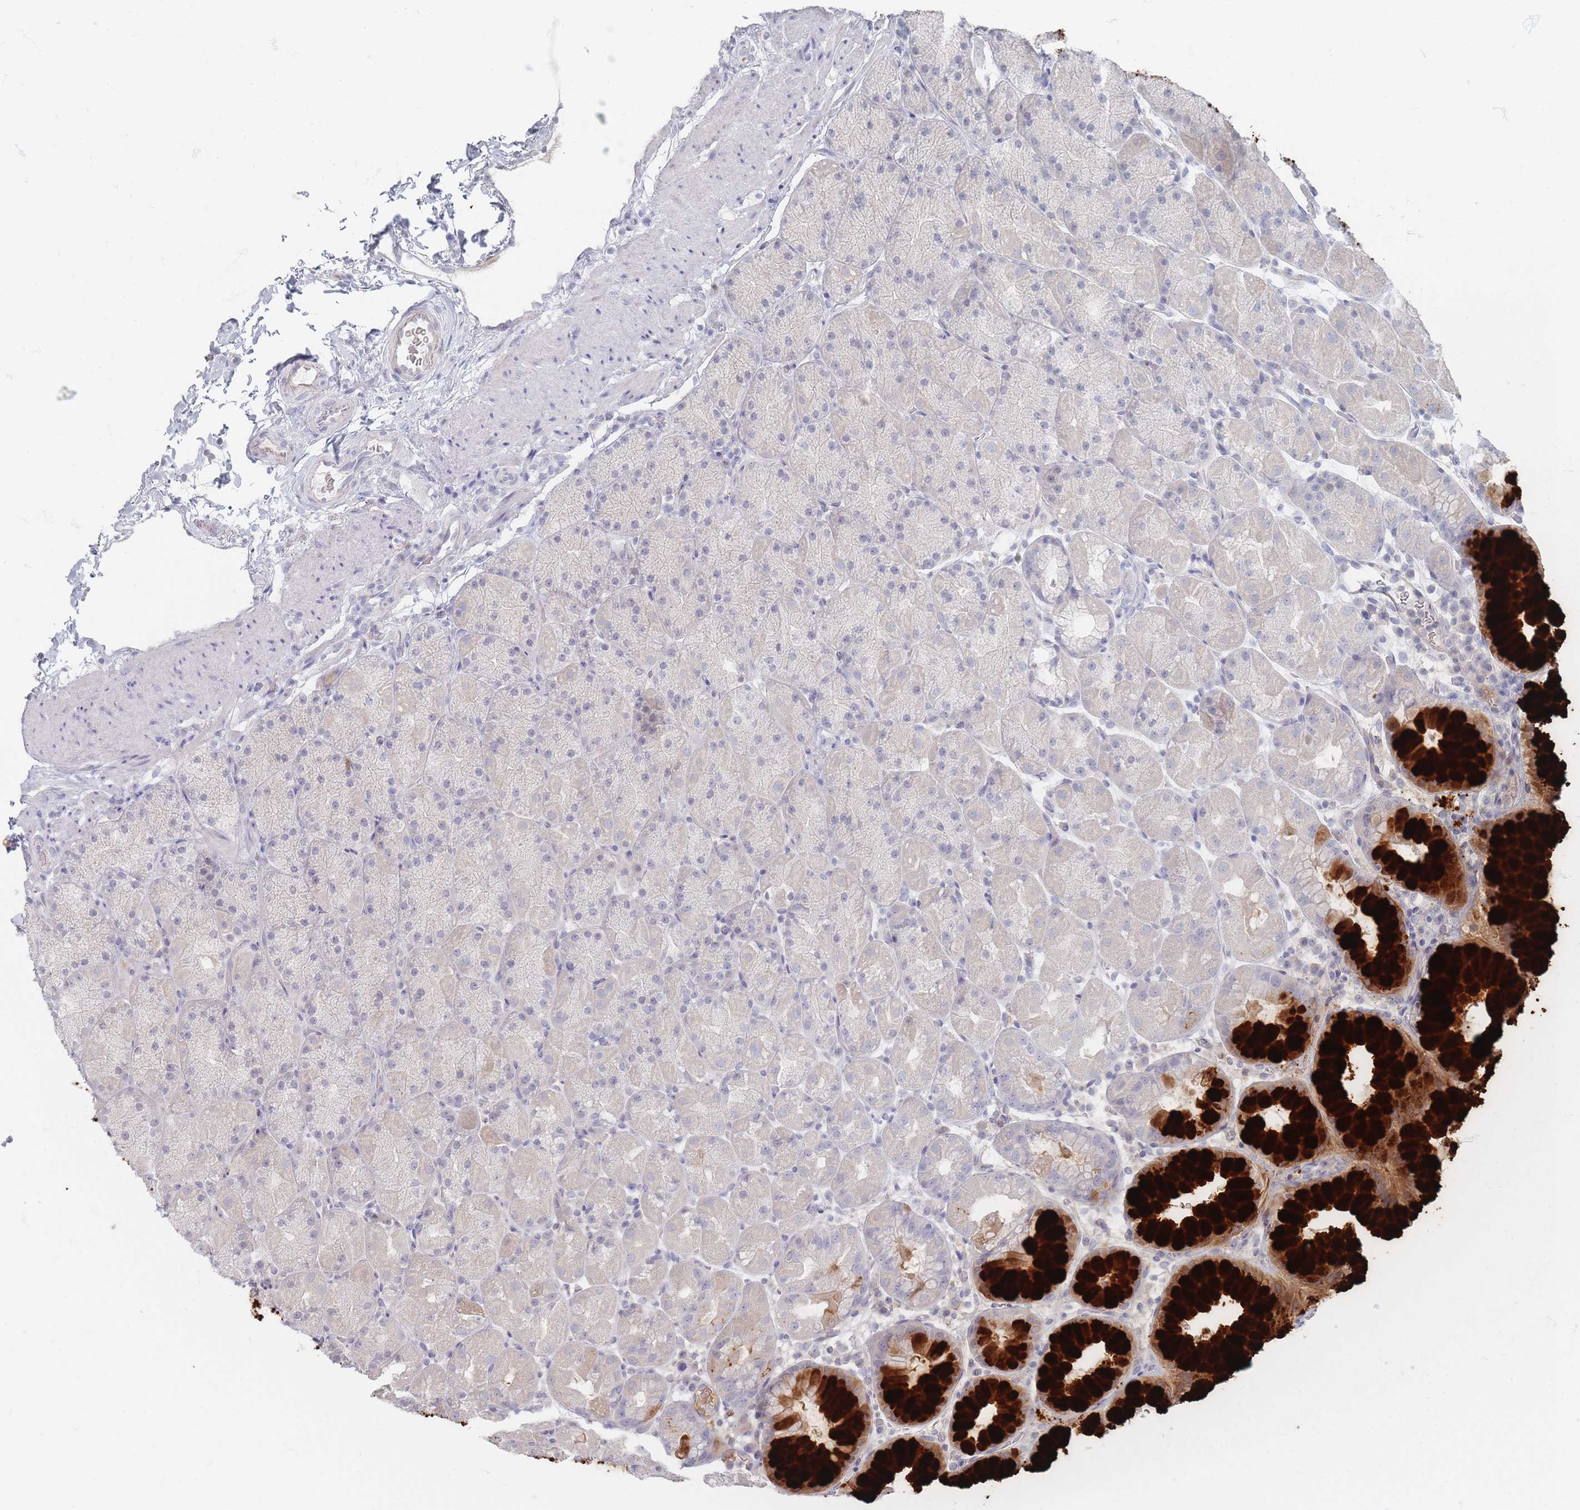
{"staining": {"intensity": "strong", "quantity": "25%-75%", "location": "cytoplasmic/membranous"}, "tissue": "stomach", "cell_type": "Glandular cells", "image_type": "normal", "snomed": [{"axis": "morphology", "description": "Normal tissue, NOS"}, {"axis": "topography", "description": "Stomach, upper"}, {"axis": "topography", "description": "Stomach, lower"}], "caption": "This micrograph reveals immunohistochemistry staining of benign human stomach, with high strong cytoplasmic/membranous expression in approximately 25%-75% of glandular cells.", "gene": "CD37", "patient": {"sex": "male", "age": 67}}